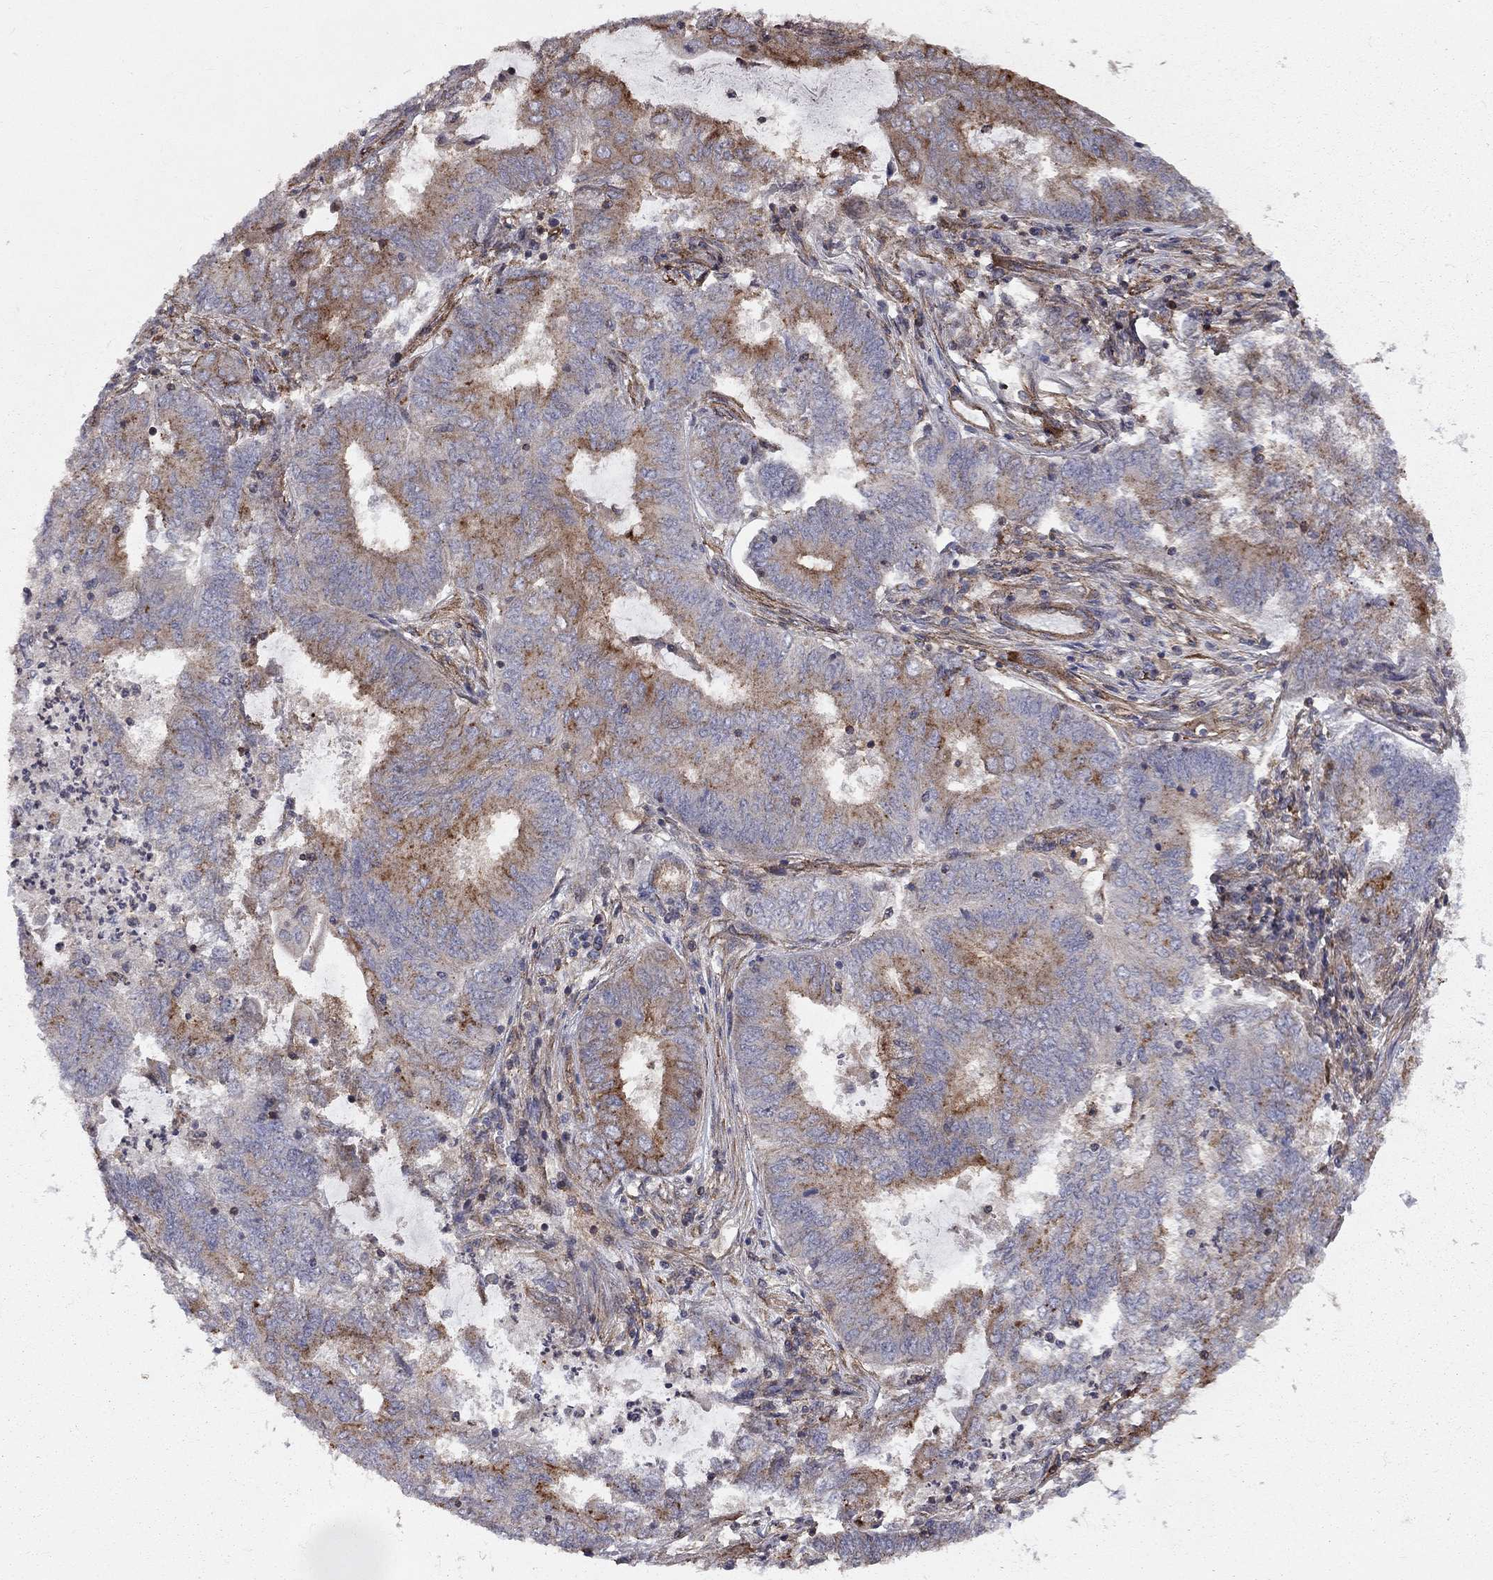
{"staining": {"intensity": "strong", "quantity": "<25%", "location": "cytoplasmic/membranous"}, "tissue": "endometrial cancer", "cell_type": "Tumor cells", "image_type": "cancer", "snomed": [{"axis": "morphology", "description": "Adenocarcinoma, NOS"}, {"axis": "topography", "description": "Endometrium"}], "caption": "Immunohistochemical staining of human adenocarcinoma (endometrial) reveals strong cytoplasmic/membranous protein staining in approximately <25% of tumor cells.", "gene": "RASEF", "patient": {"sex": "female", "age": 62}}